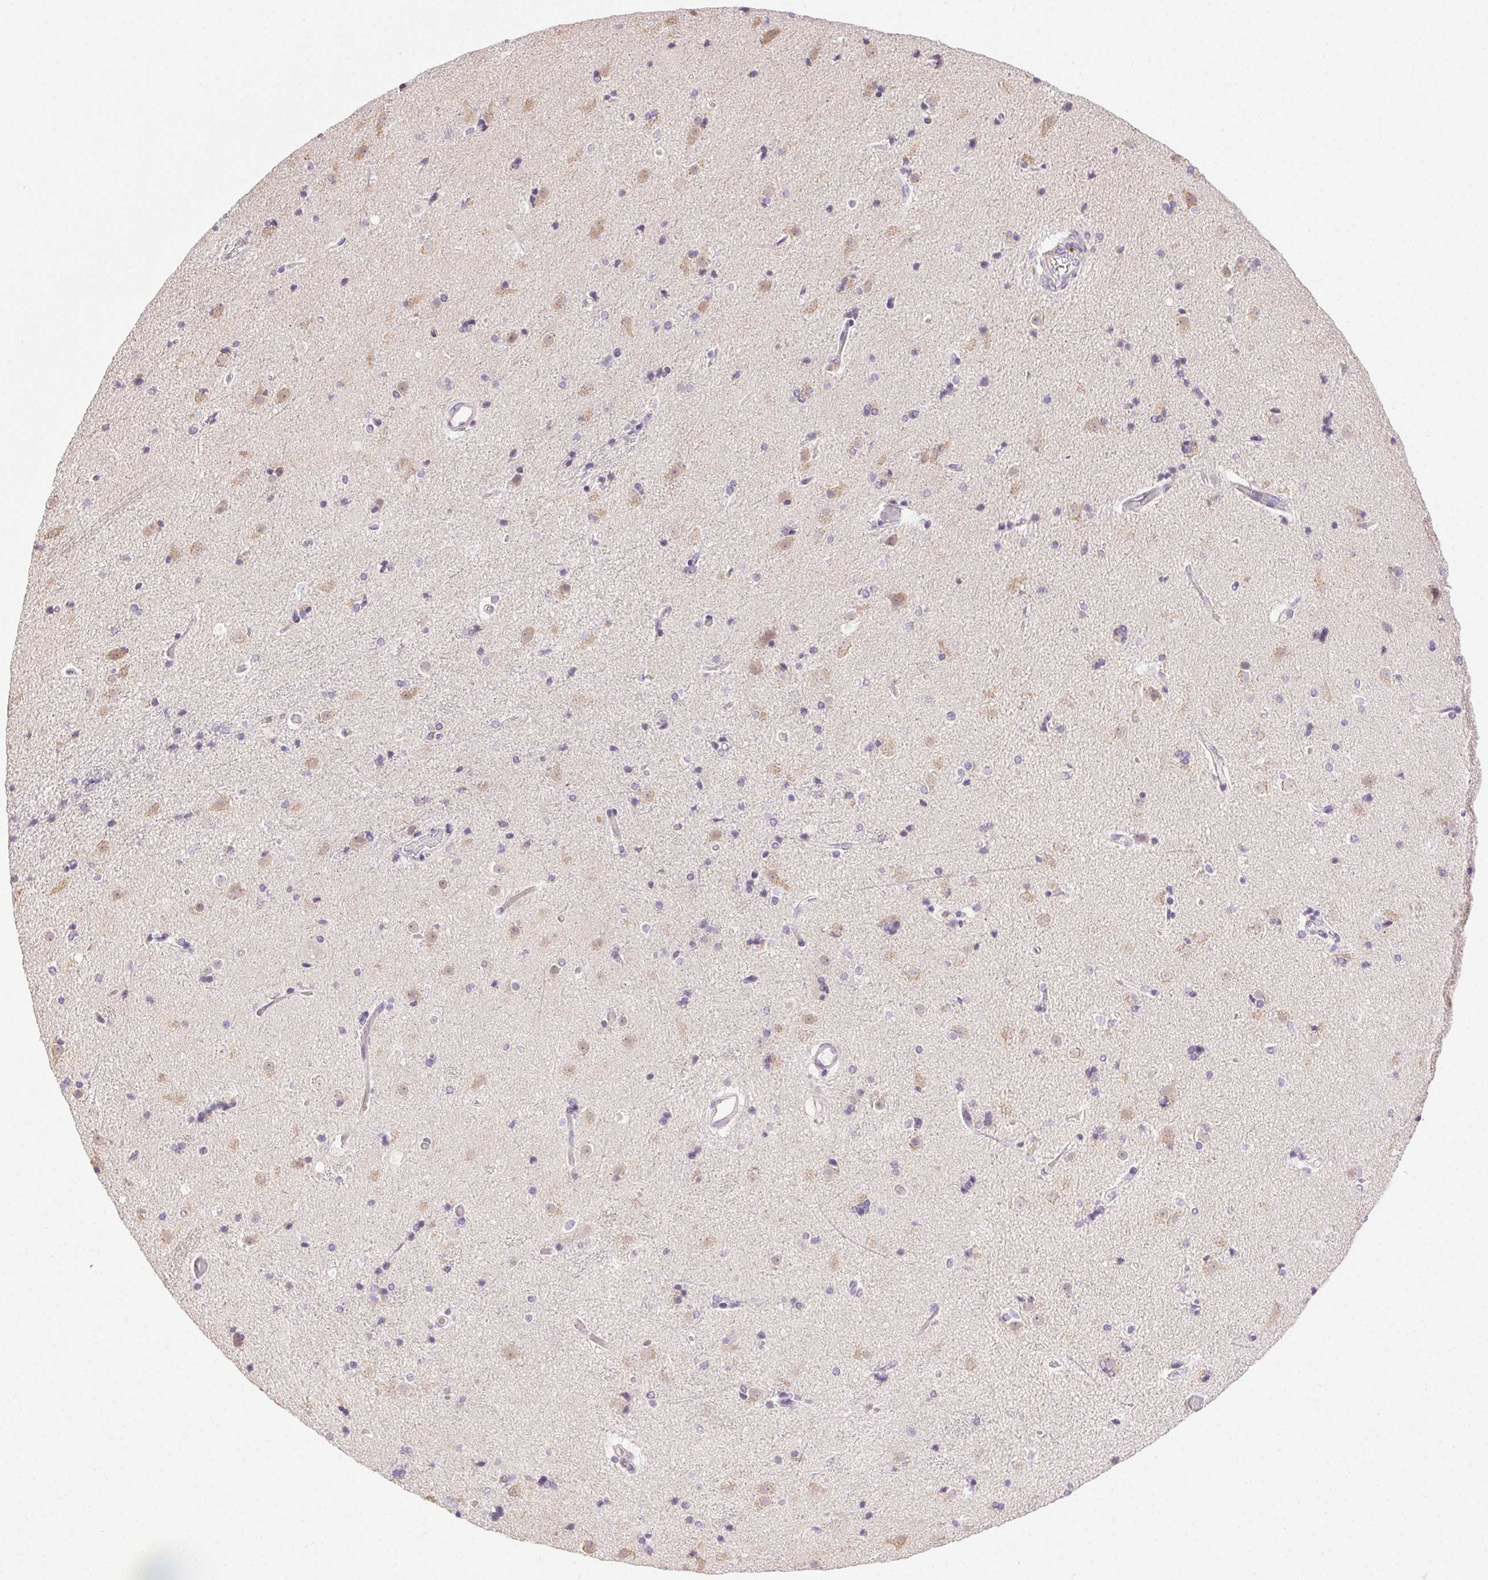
{"staining": {"intensity": "negative", "quantity": "none", "location": "none"}, "tissue": "caudate", "cell_type": "Glial cells", "image_type": "normal", "snomed": [{"axis": "morphology", "description": "Normal tissue, NOS"}, {"axis": "topography", "description": "Lateral ventricle wall"}], "caption": "The histopathology image reveals no staining of glial cells in benign caudate. (DAB immunohistochemistry (IHC), high magnification).", "gene": "SNX31", "patient": {"sex": "female", "age": 71}}